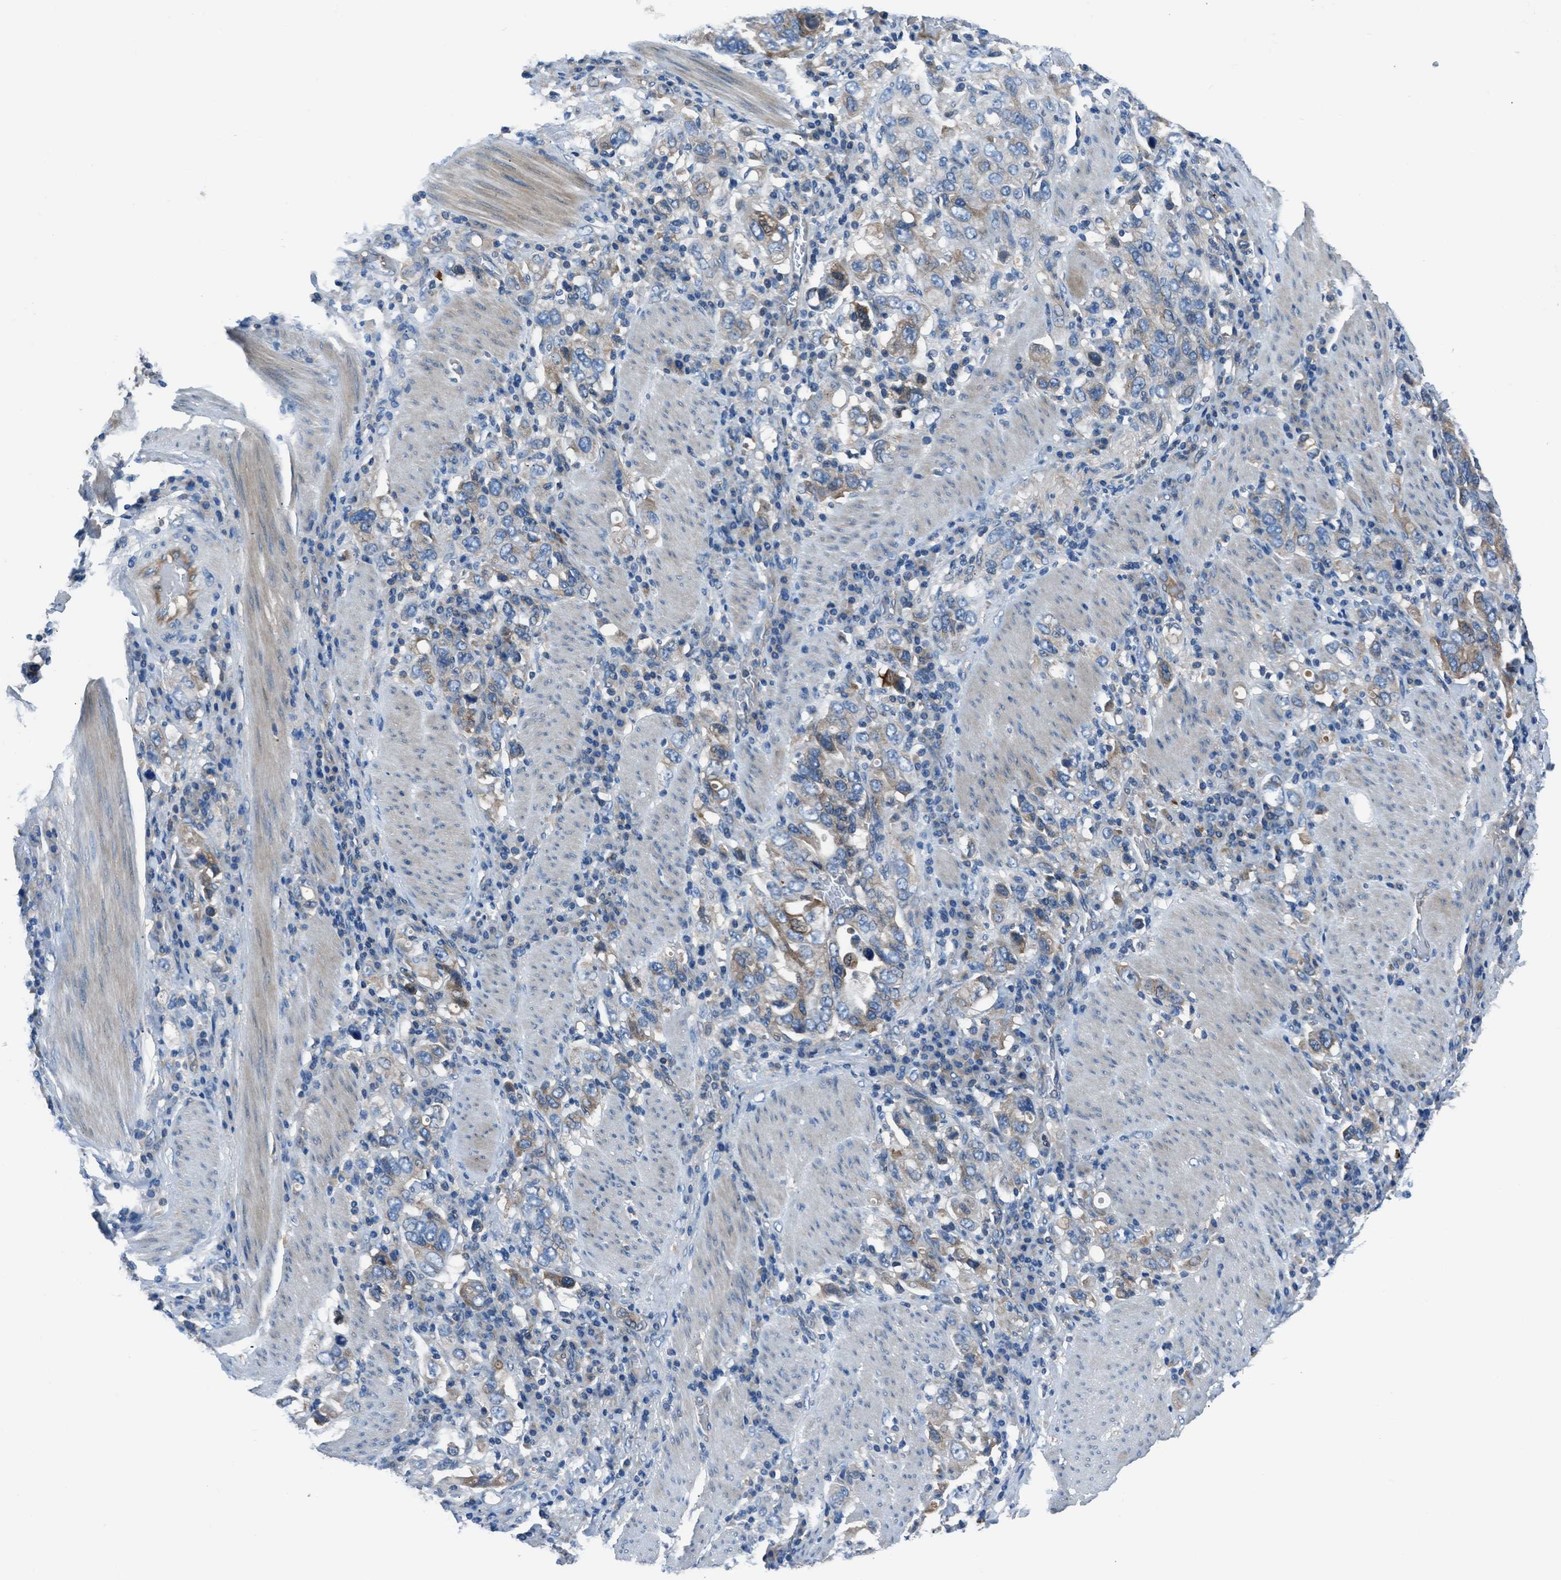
{"staining": {"intensity": "negative", "quantity": "none", "location": "none"}, "tissue": "stomach cancer", "cell_type": "Tumor cells", "image_type": "cancer", "snomed": [{"axis": "morphology", "description": "Adenocarcinoma, NOS"}, {"axis": "topography", "description": "Stomach, upper"}], "caption": "Immunohistochemistry of human stomach cancer (adenocarcinoma) reveals no expression in tumor cells.", "gene": "SLC38A6", "patient": {"sex": "male", "age": 62}}